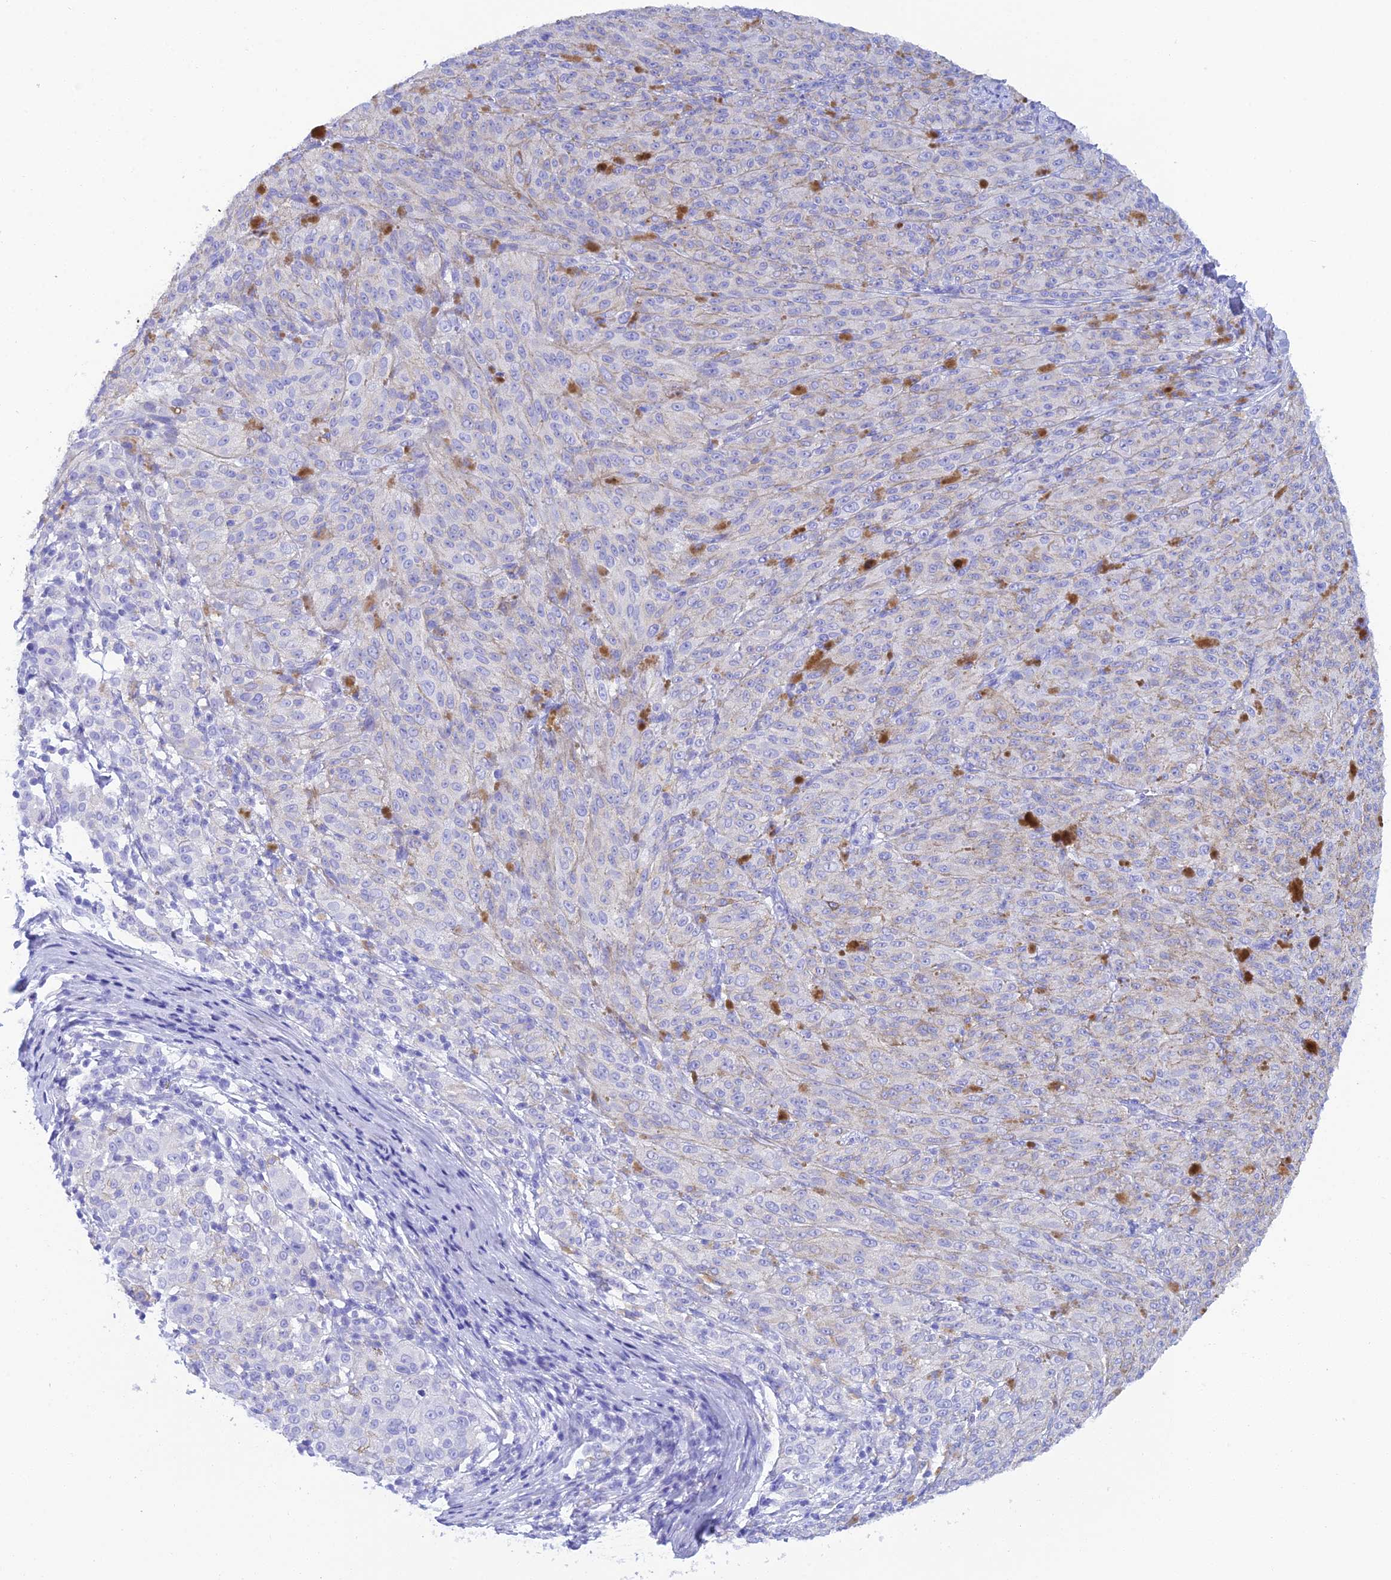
{"staining": {"intensity": "negative", "quantity": "none", "location": "none"}, "tissue": "melanoma", "cell_type": "Tumor cells", "image_type": "cancer", "snomed": [{"axis": "morphology", "description": "Malignant melanoma, NOS"}, {"axis": "topography", "description": "Skin"}], "caption": "Tumor cells are negative for protein expression in human melanoma. Brightfield microscopy of IHC stained with DAB (3,3'-diaminobenzidine) (brown) and hematoxylin (blue), captured at high magnification.", "gene": "REG1A", "patient": {"sex": "female", "age": 52}}